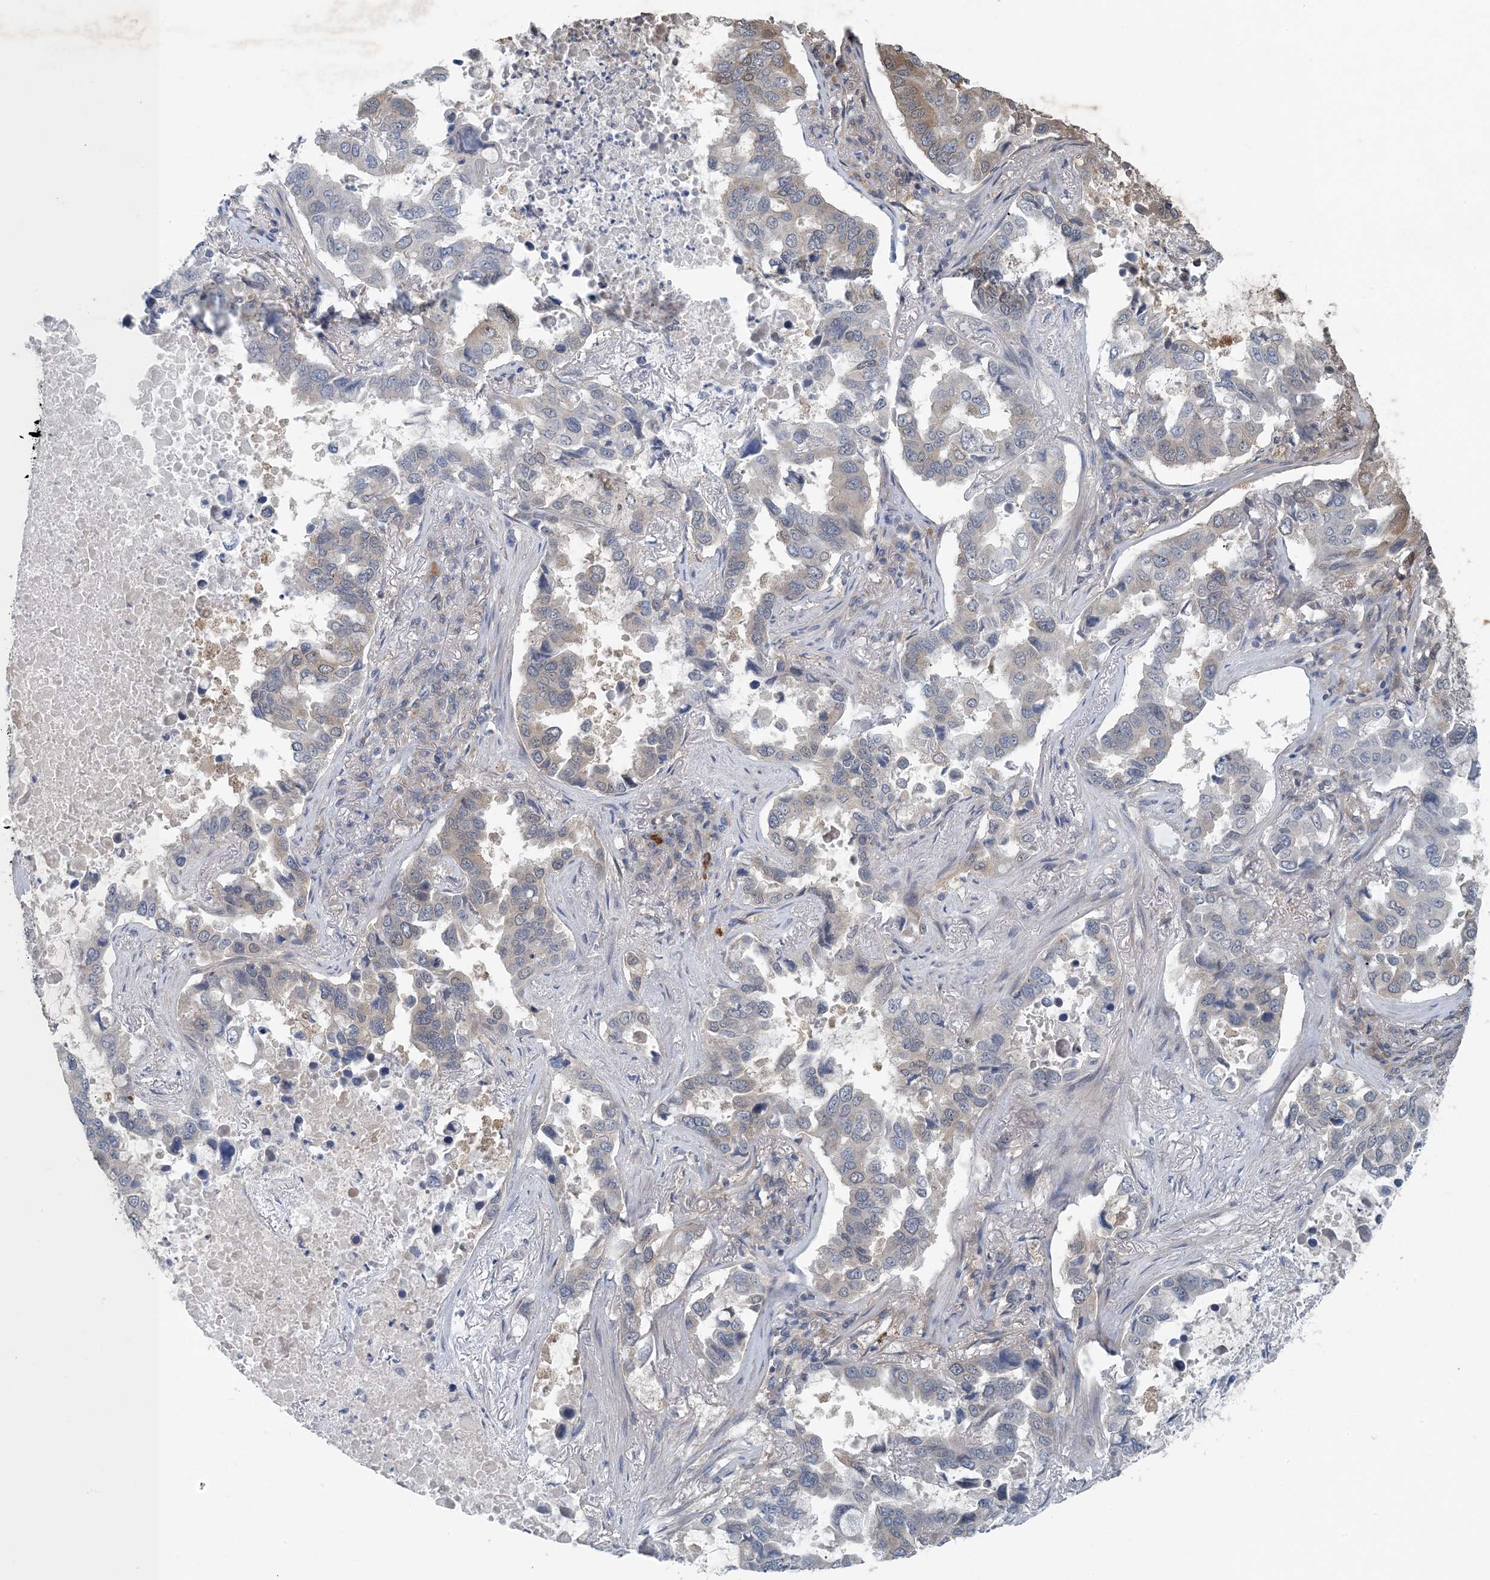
{"staining": {"intensity": "weak", "quantity": "<25%", "location": "cytoplasmic/membranous"}, "tissue": "lung cancer", "cell_type": "Tumor cells", "image_type": "cancer", "snomed": [{"axis": "morphology", "description": "Squamous cell carcinoma, NOS"}, {"axis": "topography", "description": "Lung"}], "caption": "Histopathology image shows no significant protein staining in tumor cells of lung cancer.", "gene": "HIKESHI", "patient": {"sex": "male", "age": 66}}